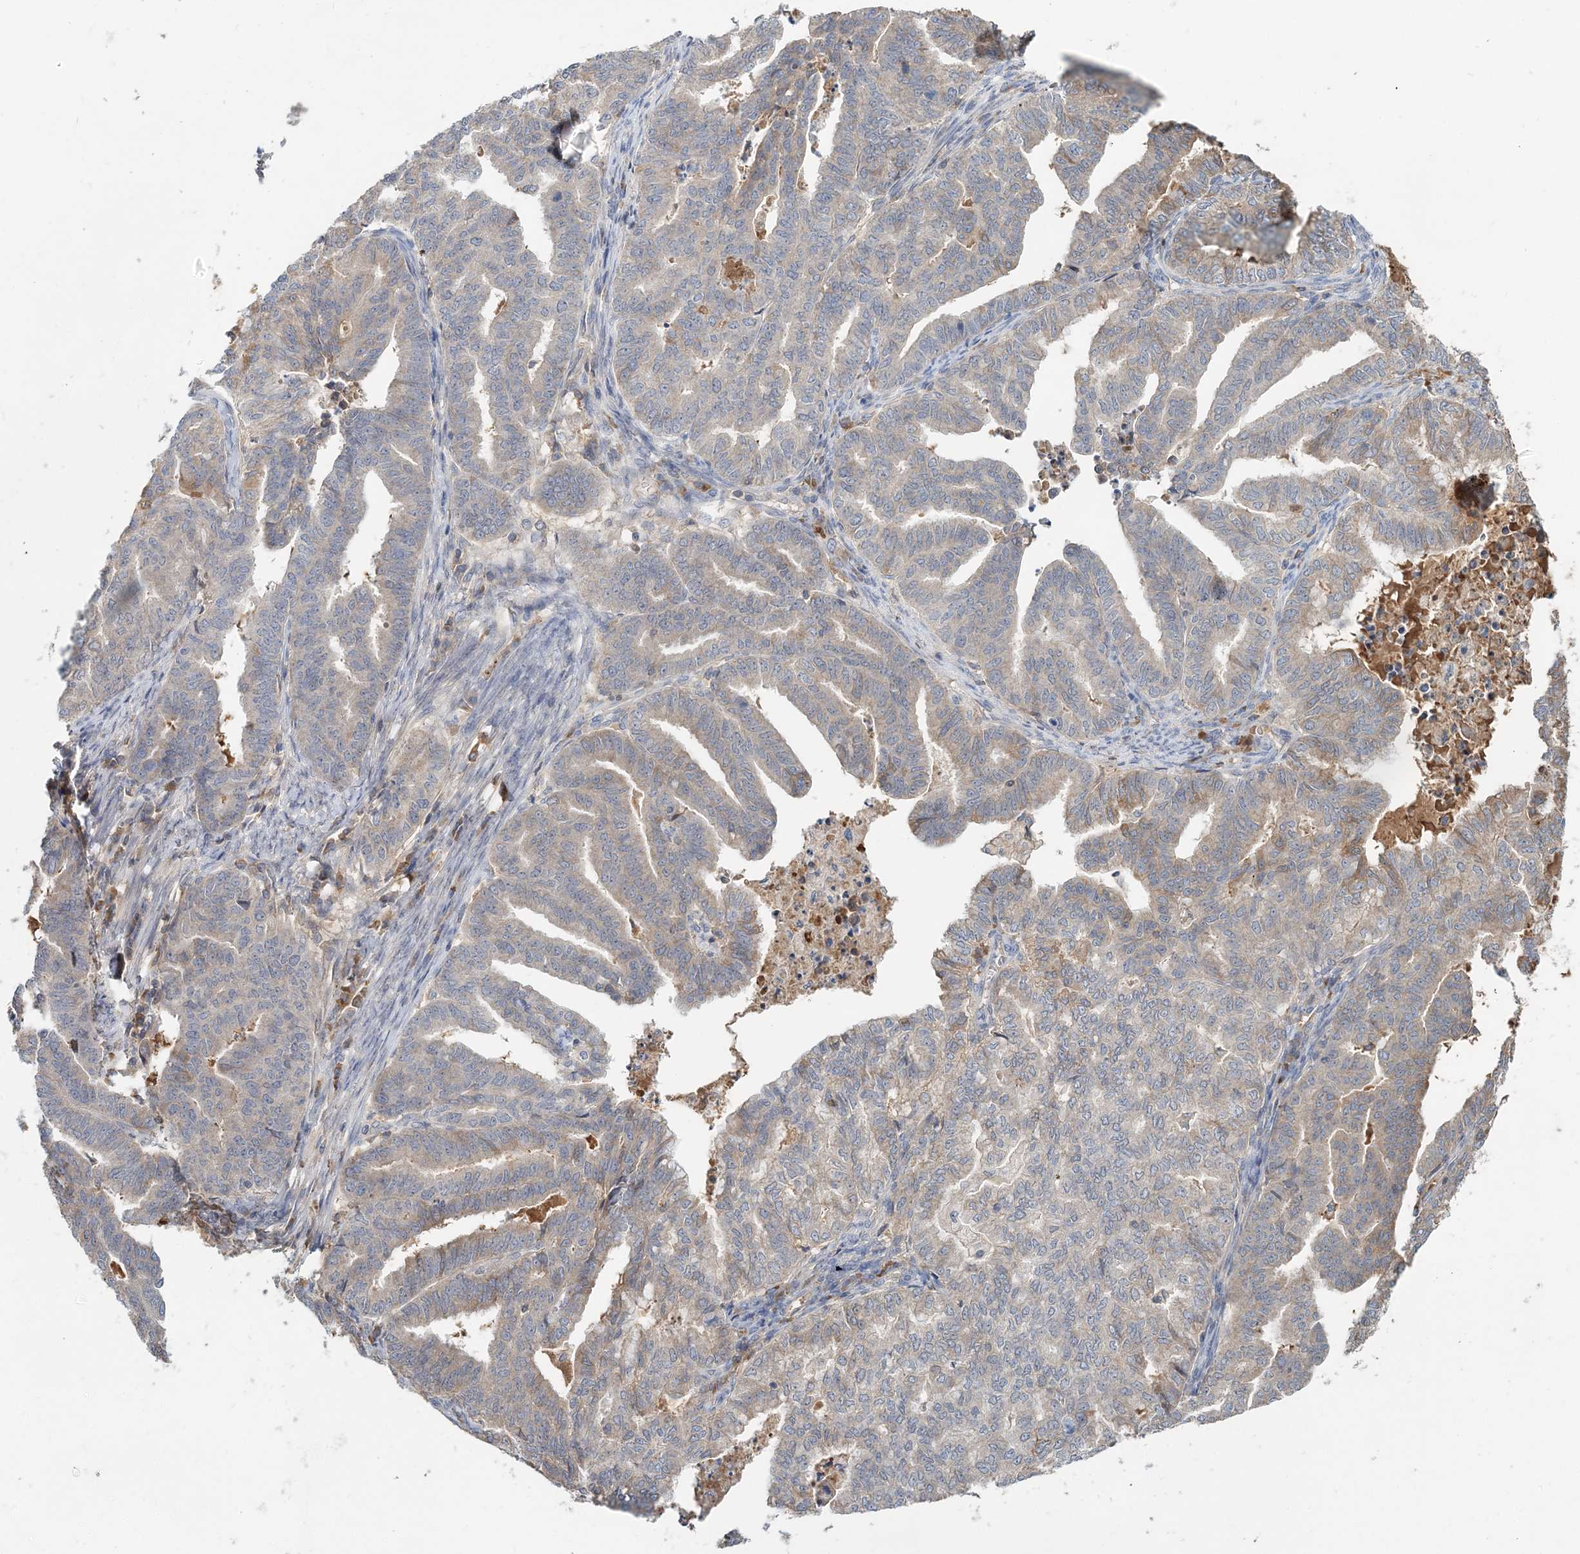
{"staining": {"intensity": "moderate", "quantity": "<25%", "location": "cytoplasmic/membranous"}, "tissue": "endometrial cancer", "cell_type": "Tumor cells", "image_type": "cancer", "snomed": [{"axis": "morphology", "description": "Adenocarcinoma, NOS"}, {"axis": "topography", "description": "Endometrium"}], "caption": "Approximately <25% of tumor cells in endometrial cancer (adenocarcinoma) display moderate cytoplasmic/membranous protein expression as visualized by brown immunohistochemical staining.", "gene": "RNF25", "patient": {"sex": "female", "age": 79}}